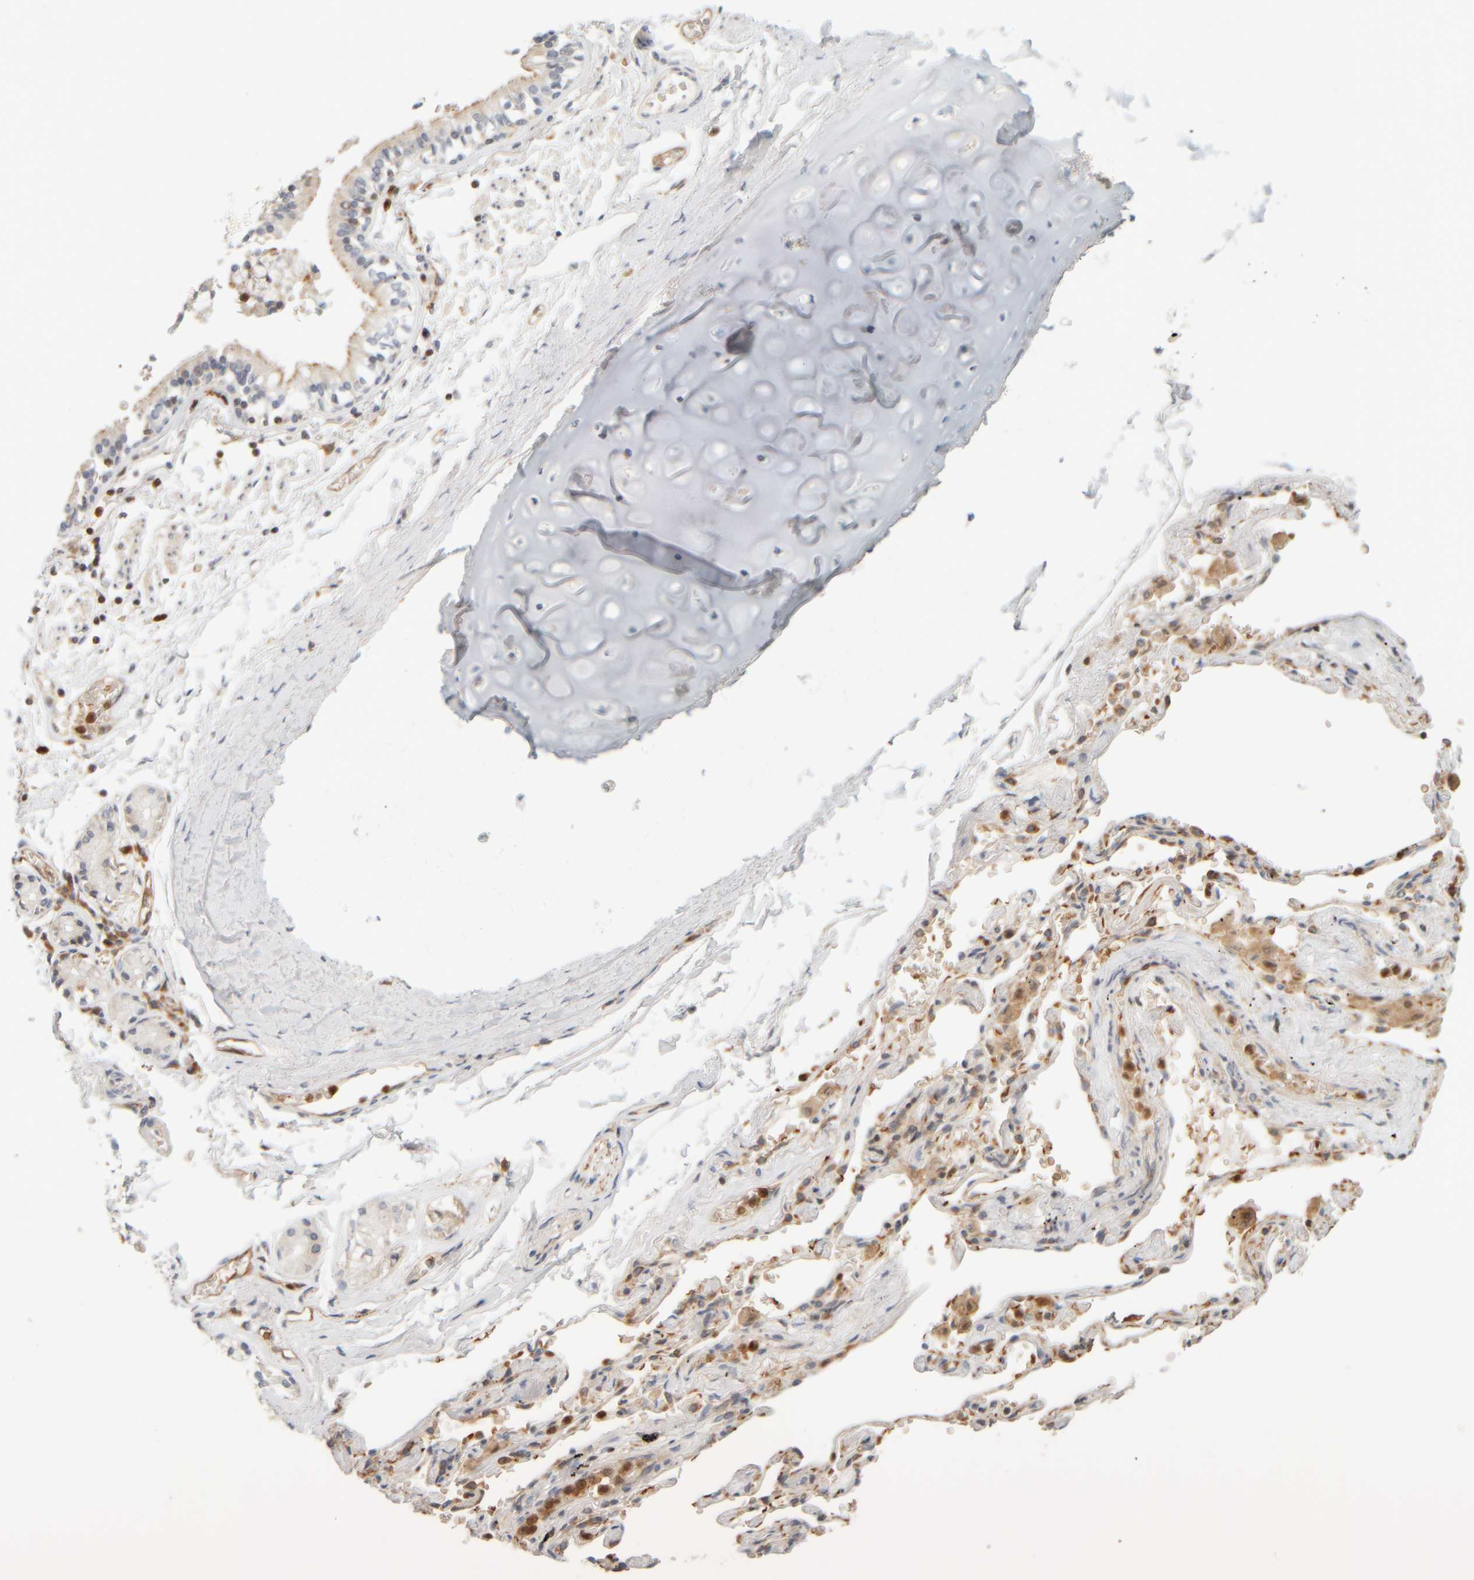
{"staining": {"intensity": "negative", "quantity": "none", "location": "none"}, "tissue": "adipose tissue", "cell_type": "Adipocytes", "image_type": "normal", "snomed": [{"axis": "morphology", "description": "Normal tissue, NOS"}, {"axis": "topography", "description": "Cartilage tissue"}, {"axis": "topography", "description": "Lung"}], "caption": "Human adipose tissue stained for a protein using immunohistochemistry exhibits no expression in adipocytes.", "gene": "AARSD1", "patient": {"sex": "female", "age": 77}}